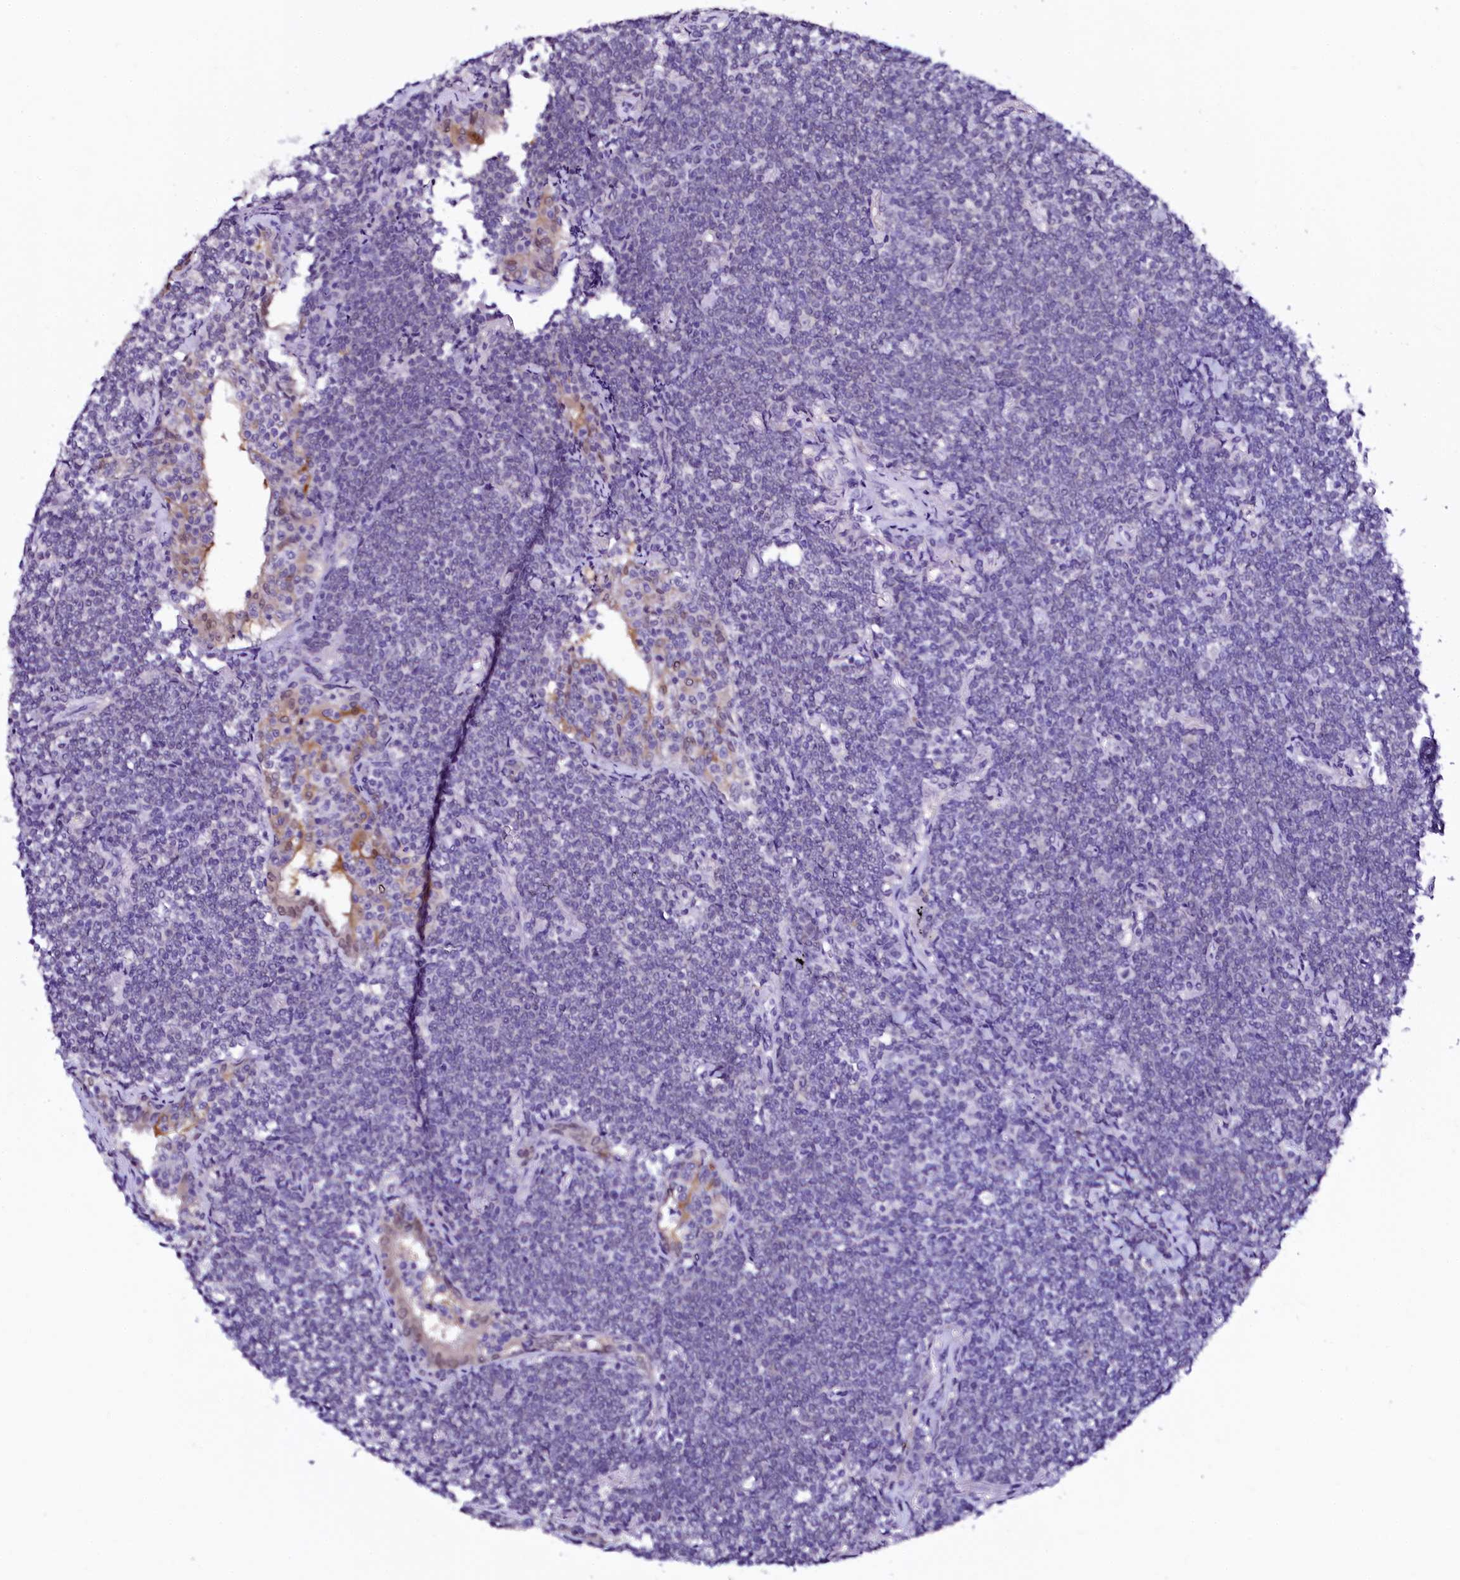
{"staining": {"intensity": "negative", "quantity": "none", "location": "none"}, "tissue": "lymphoma", "cell_type": "Tumor cells", "image_type": "cancer", "snomed": [{"axis": "morphology", "description": "Malignant lymphoma, non-Hodgkin's type, Low grade"}, {"axis": "topography", "description": "Lung"}], "caption": "Lymphoma was stained to show a protein in brown. There is no significant expression in tumor cells.", "gene": "SORD", "patient": {"sex": "female", "age": 71}}